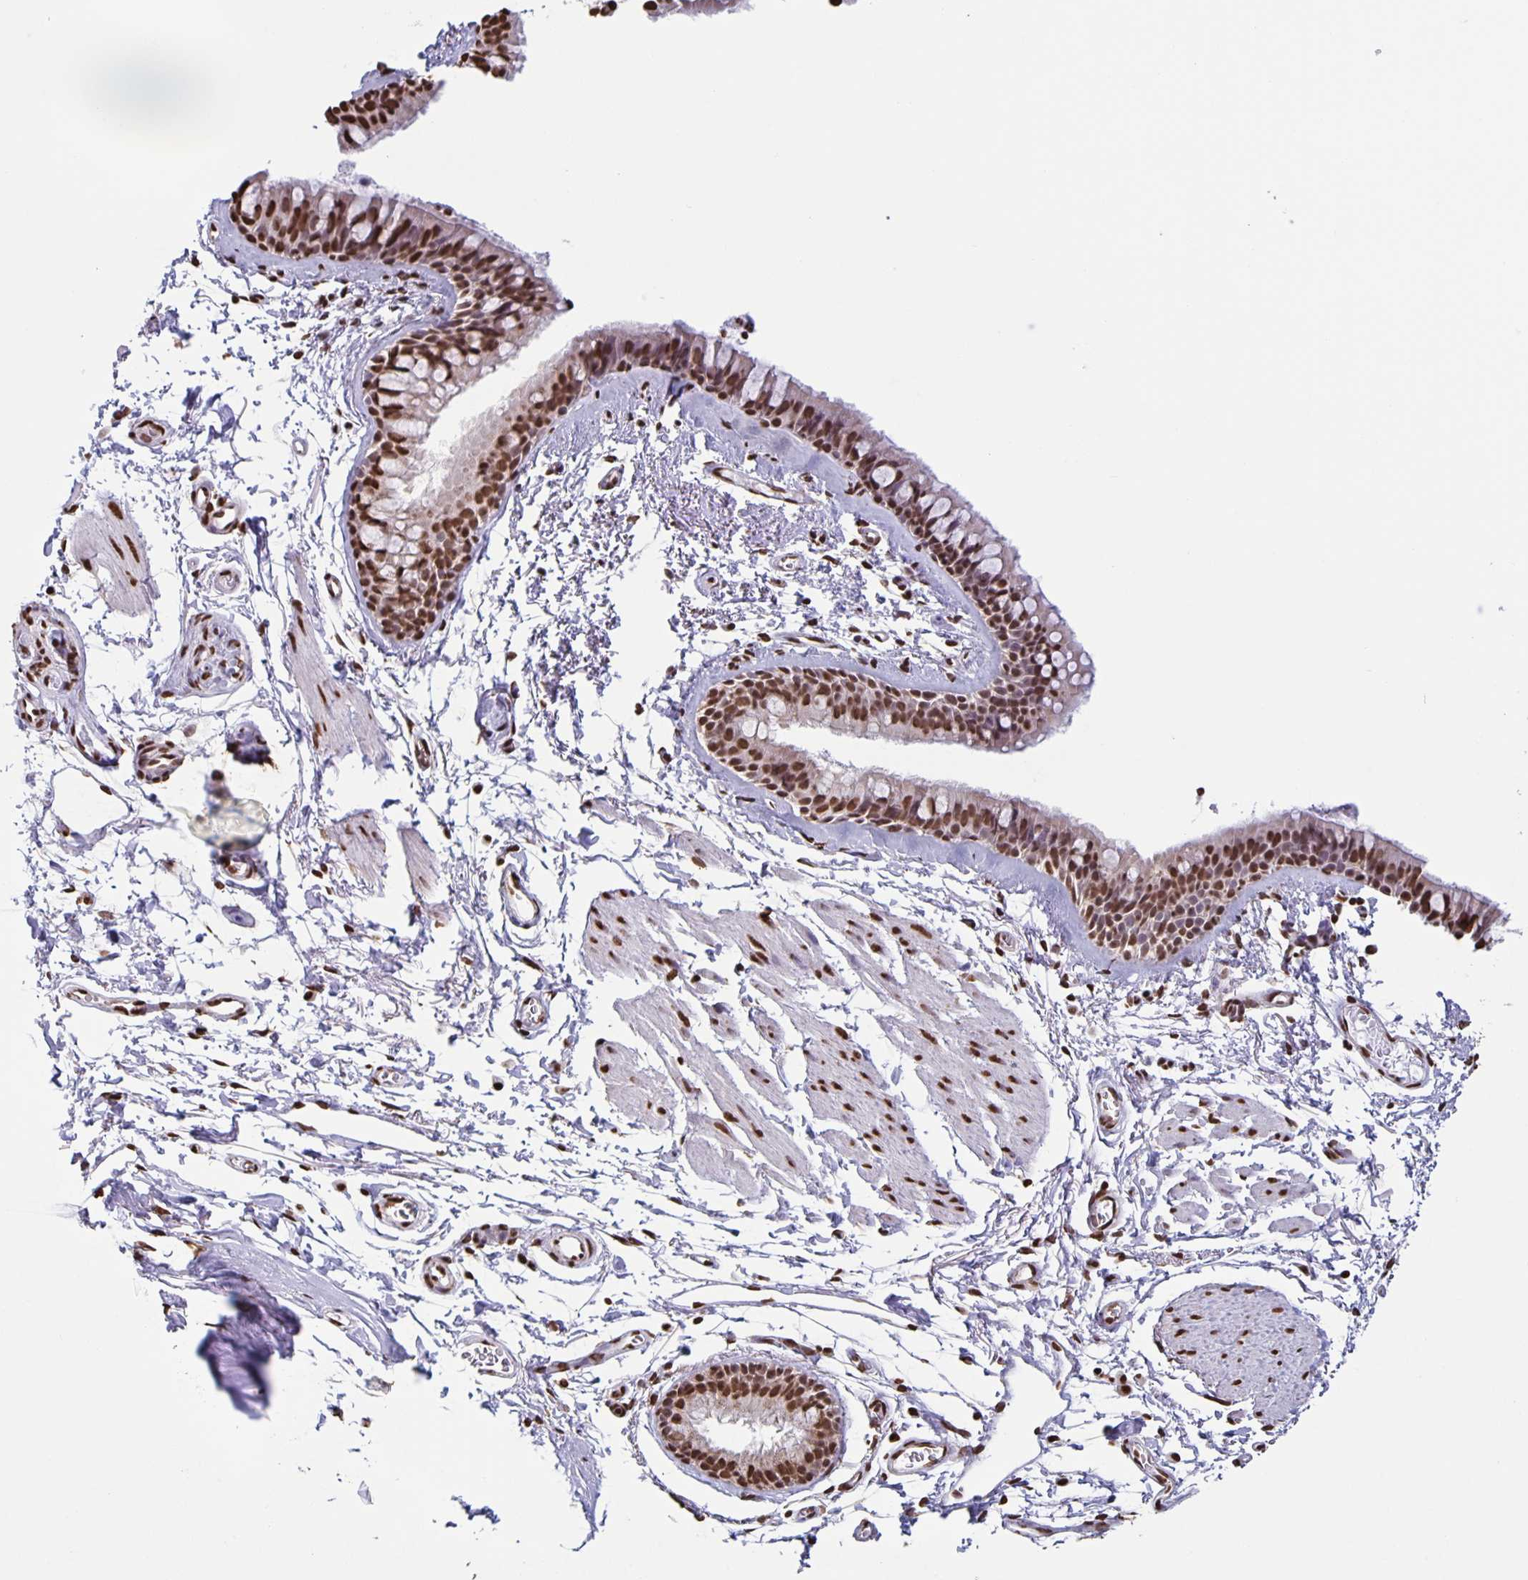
{"staining": {"intensity": "moderate", "quantity": ">75%", "location": "nuclear"}, "tissue": "bronchus", "cell_type": "Respiratory epithelial cells", "image_type": "normal", "snomed": [{"axis": "morphology", "description": "Normal tissue, NOS"}, {"axis": "topography", "description": "Cartilage tissue"}, {"axis": "topography", "description": "Bronchus"}], "caption": "Respiratory epithelial cells reveal medium levels of moderate nuclear staining in about >75% of cells in normal human bronchus. (brown staining indicates protein expression, while blue staining denotes nuclei).", "gene": "DUT", "patient": {"sex": "female", "age": 79}}